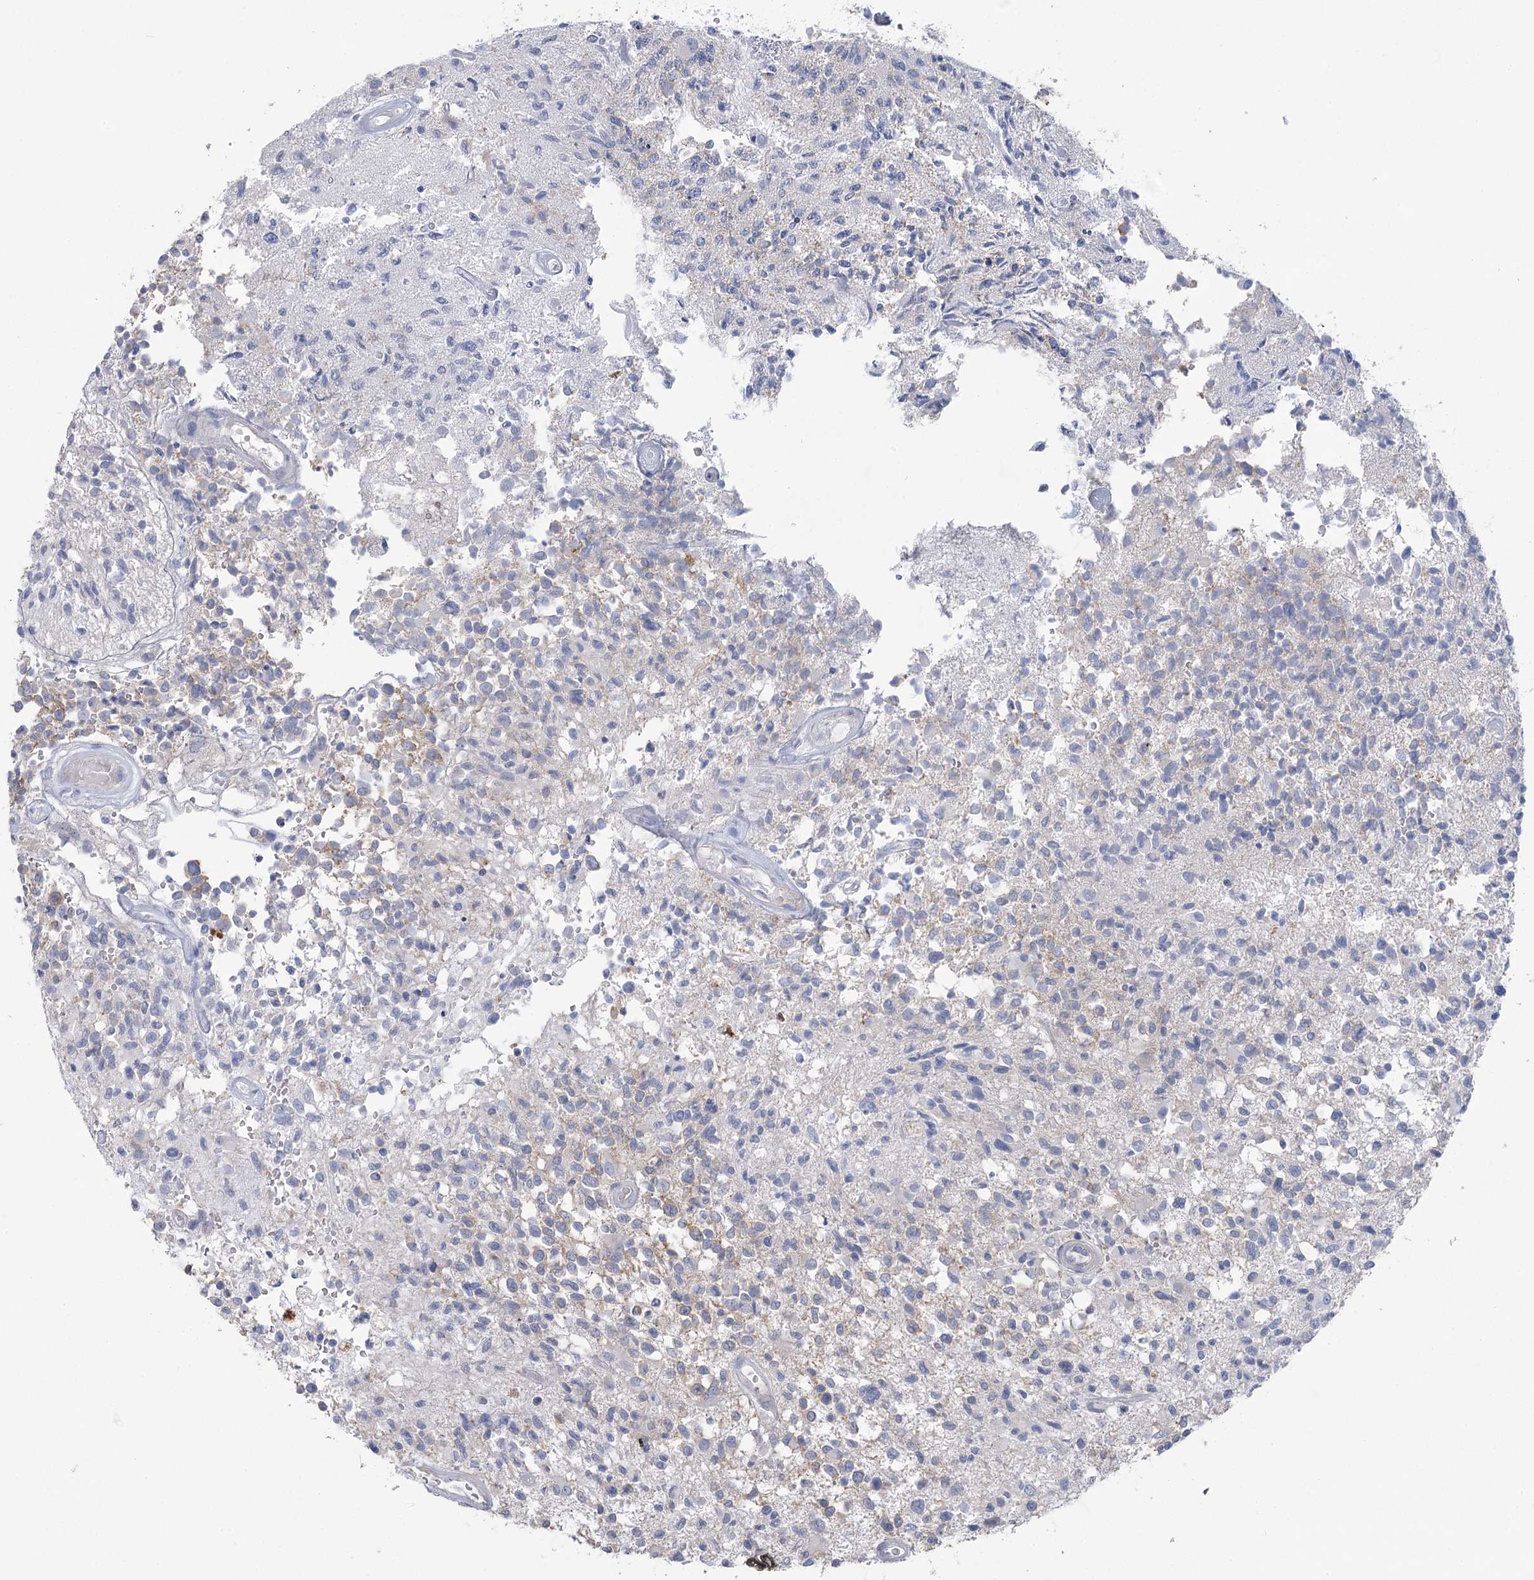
{"staining": {"intensity": "negative", "quantity": "none", "location": "none"}, "tissue": "glioma", "cell_type": "Tumor cells", "image_type": "cancer", "snomed": [{"axis": "morphology", "description": "Glioma, malignant, High grade"}, {"axis": "morphology", "description": "Glioblastoma, NOS"}, {"axis": "topography", "description": "Brain"}], "caption": "Micrograph shows no protein positivity in tumor cells of glioma tissue.", "gene": "CCDC88A", "patient": {"sex": "male", "age": 60}}